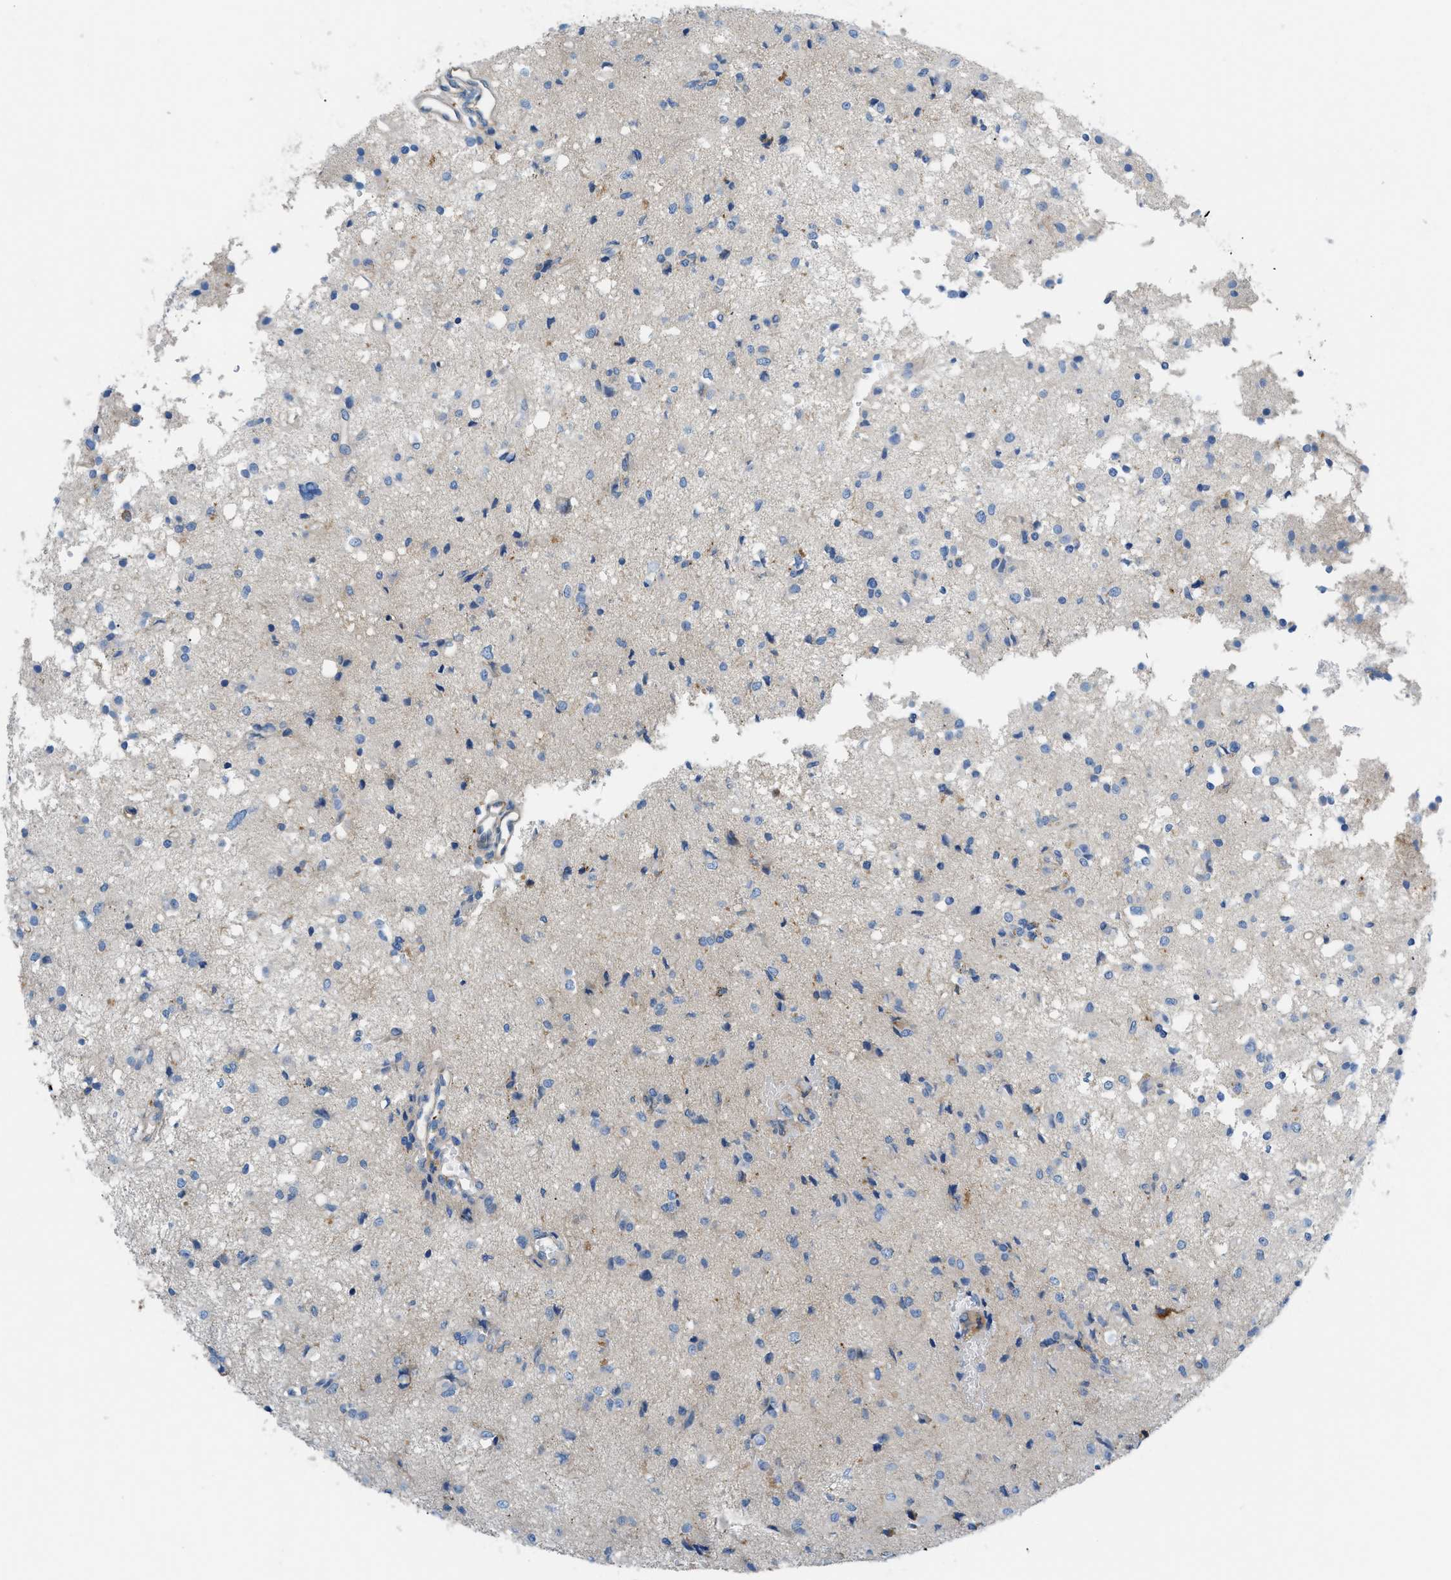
{"staining": {"intensity": "negative", "quantity": "none", "location": "none"}, "tissue": "glioma", "cell_type": "Tumor cells", "image_type": "cancer", "snomed": [{"axis": "morphology", "description": "Glioma, malignant, High grade"}, {"axis": "topography", "description": "Brain"}], "caption": "The immunohistochemistry (IHC) photomicrograph has no significant expression in tumor cells of malignant high-grade glioma tissue.", "gene": "ORAI1", "patient": {"sex": "female", "age": 59}}